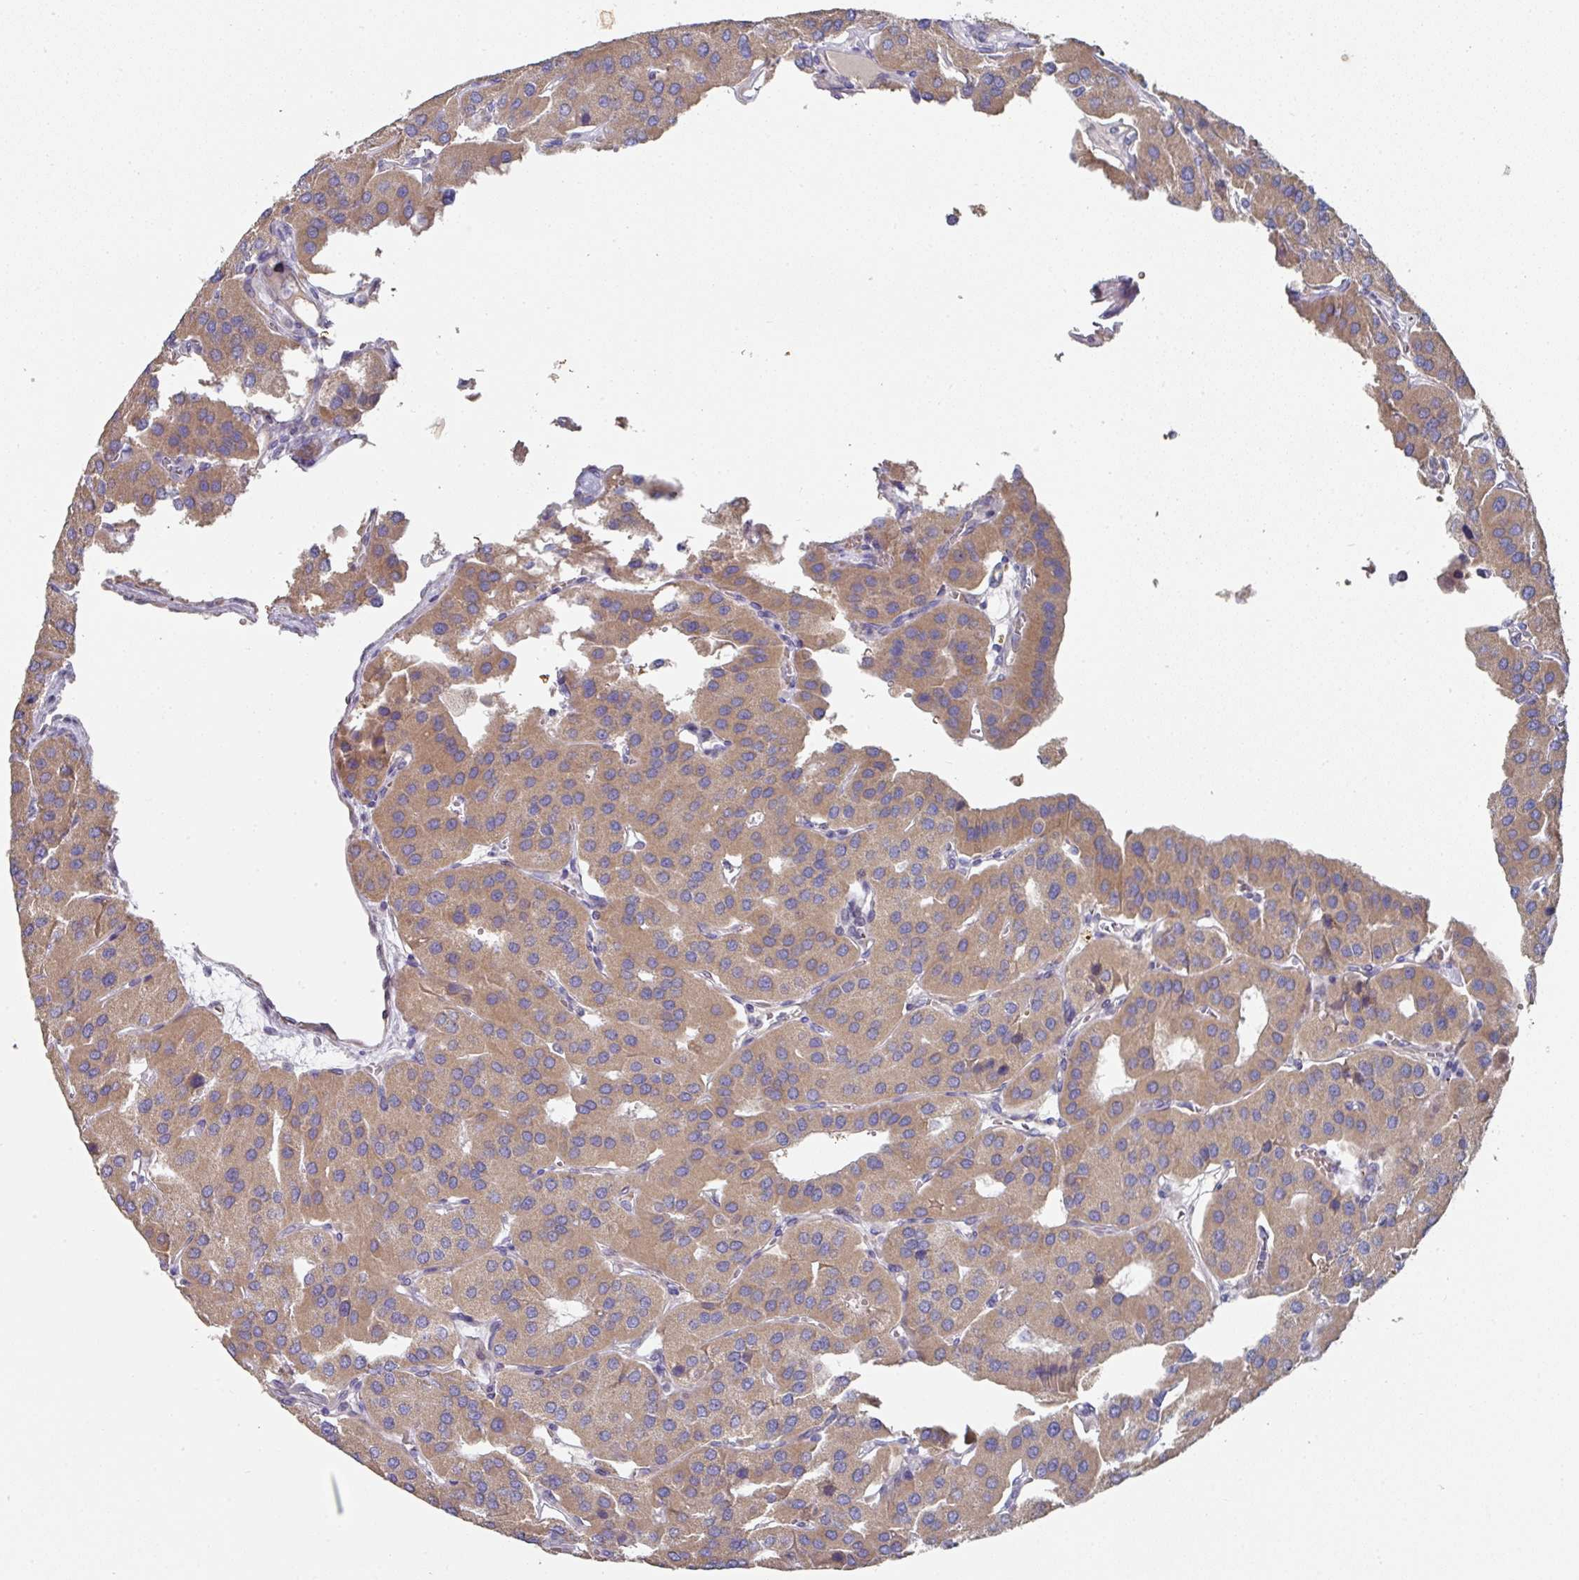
{"staining": {"intensity": "moderate", "quantity": ">75%", "location": "cytoplasmic/membranous"}, "tissue": "parathyroid gland", "cell_type": "Glandular cells", "image_type": "normal", "snomed": [{"axis": "morphology", "description": "Normal tissue, NOS"}, {"axis": "morphology", "description": "Adenoma, NOS"}, {"axis": "topography", "description": "Parathyroid gland"}], "caption": "Immunohistochemistry (IHC) (DAB) staining of benign human parathyroid gland shows moderate cytoplasmic/membranous protein expression in approximately >75% of glandular cells.", "gene": "PYROXD2", "patient": {"sex": "female", "age": 86}}